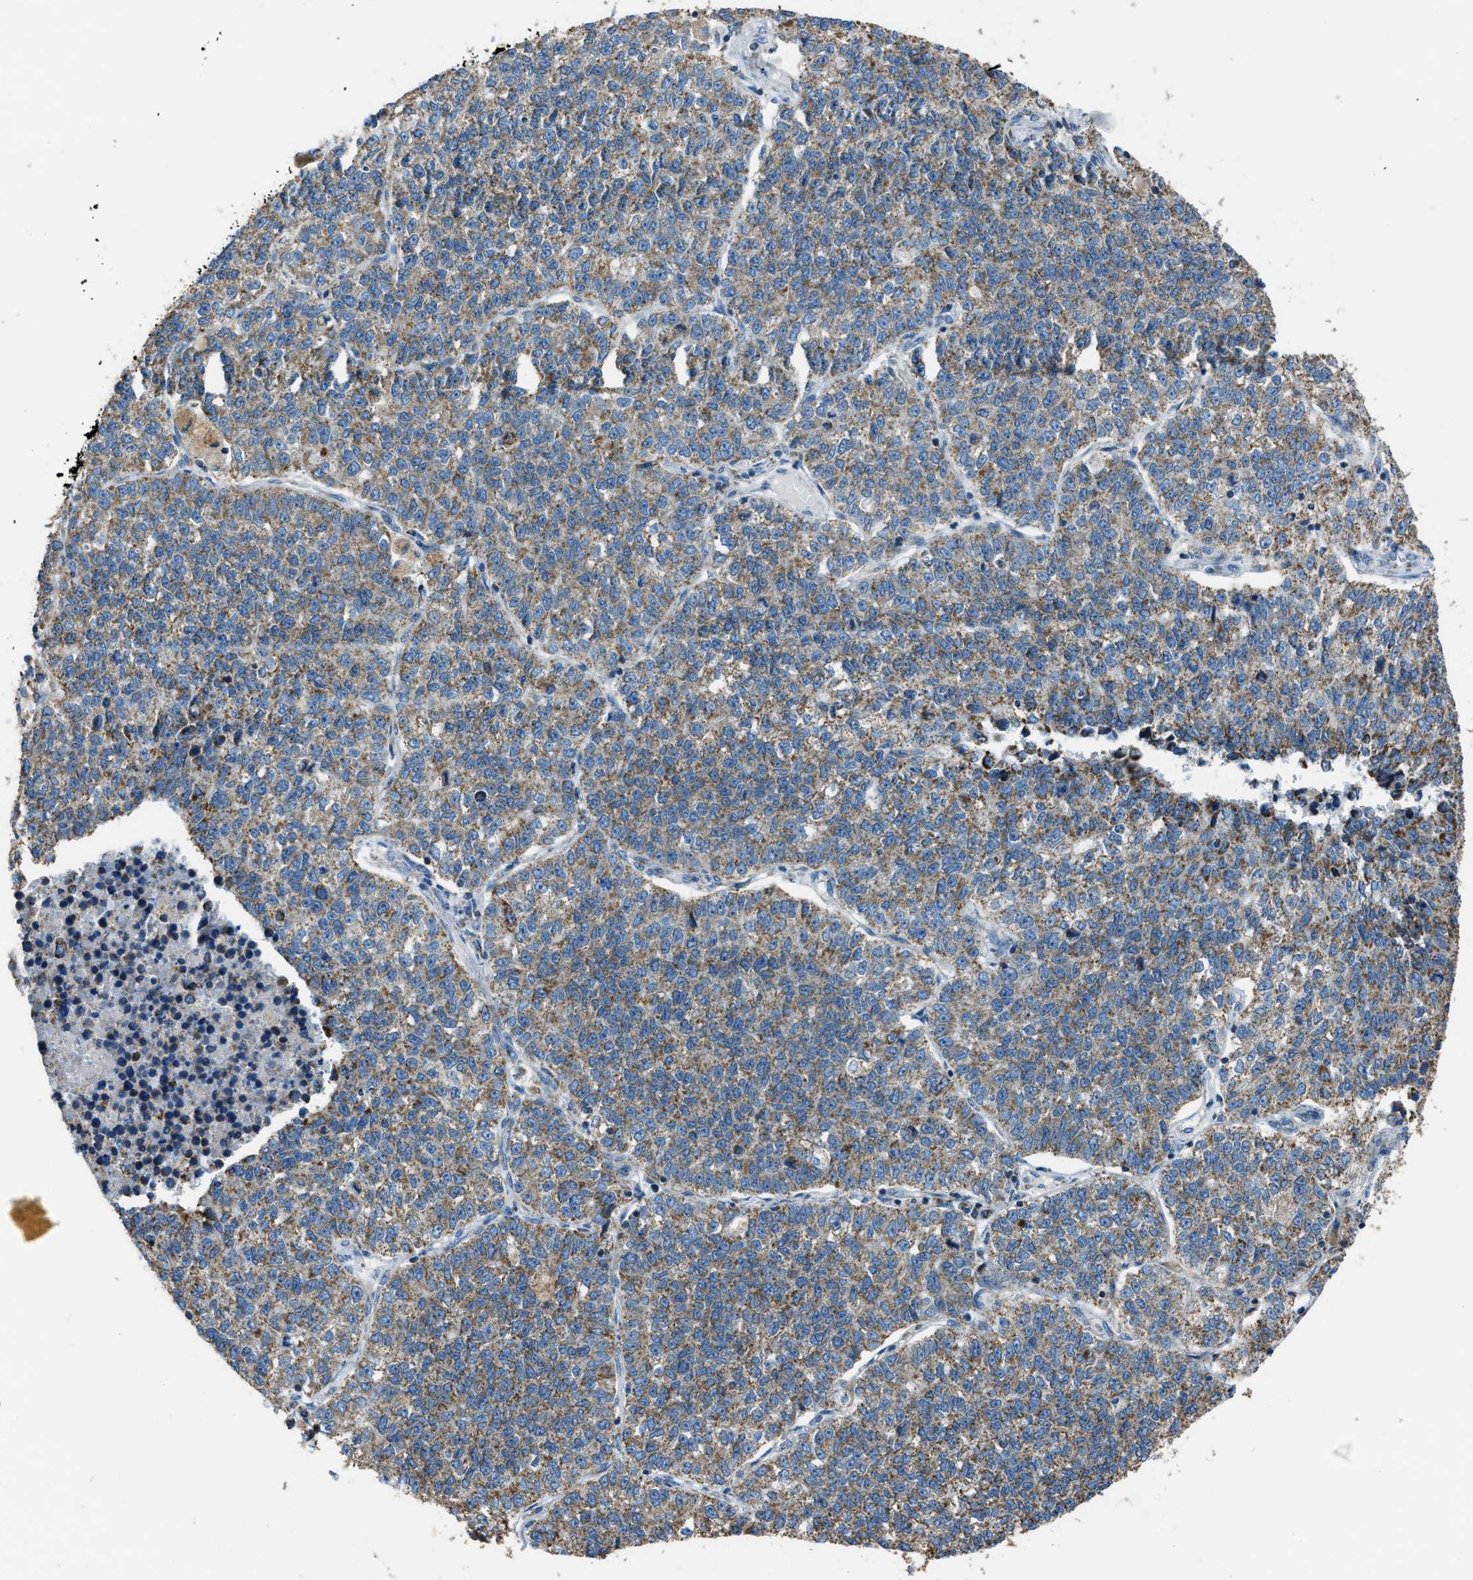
{"staining": {"intensity": "moderate", "quantity": ">75%", "location": "cytoplasmic/membranous"}, "tissue": "lung cancer", "cell_type": "Tumor cells", "image_type": "cancer", "snomed": [{"axis": "morphology", "description": "Adenocarcinoma, NOS"}, {"axis": "topography", "description": "Lung"}], "caption": "A high-resolution image shows immunohistochemistry staining of lung adenocarcinoma, which displays moderate cytoplasmic/membranous expression in about >75% of tumor cells. (DAB IHC with brightfield microscopy, high magnification).", "gene": "SLC25A11", "patient": {"sex": "male", "age": 49}}